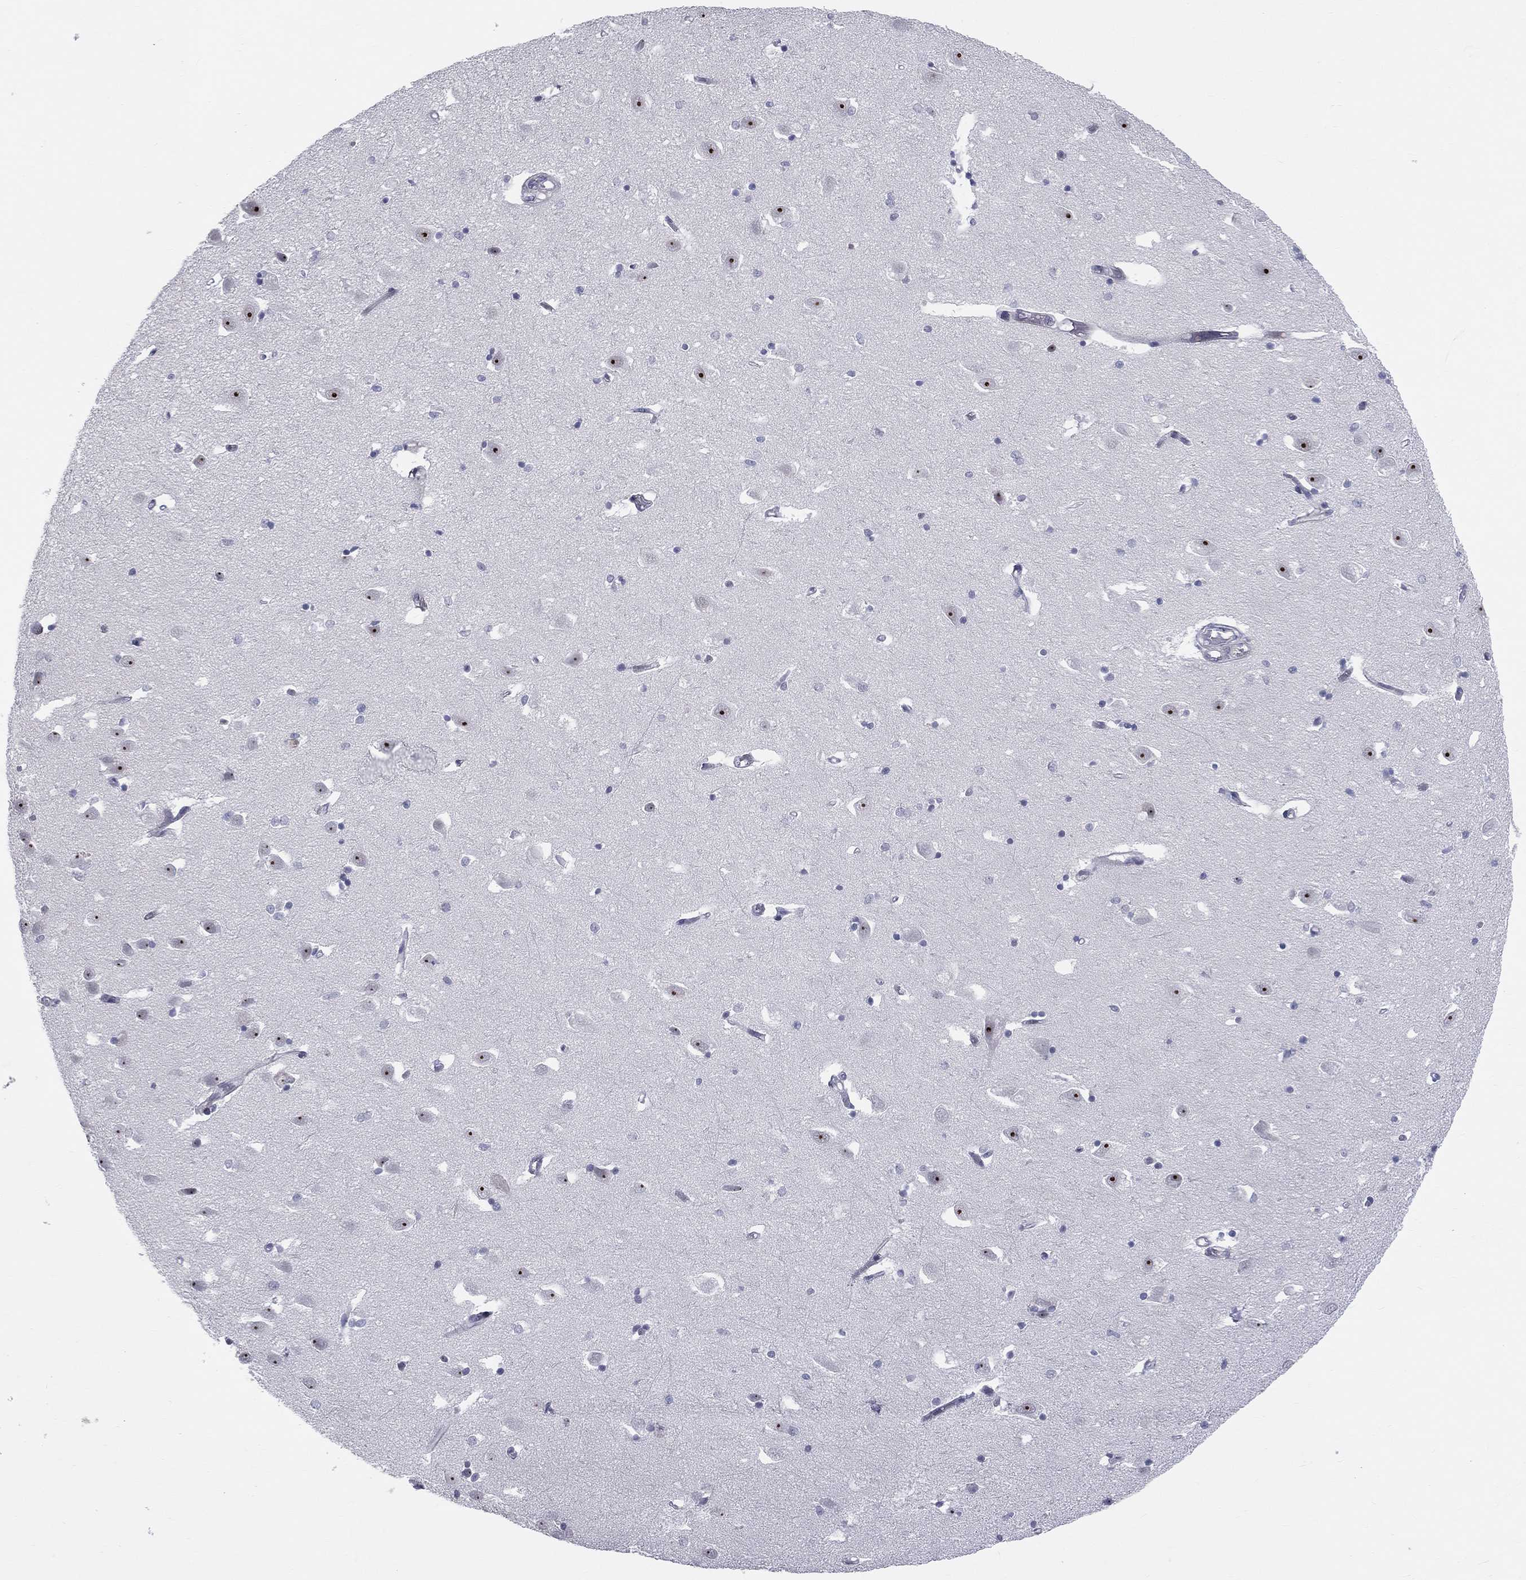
{"staining": {"intensity": "negative", "quantity": "none", "location": "none"}, "tissue": "hippocampus", "cell_type": "Glial cells", "image_type": "normal", "snomed": [{"axis": "morphology", "description": "Normal tissue, NOS"}, {"axis": "topography", "description": "Lateral ventricle wall"}, {"axis": "topography", "description": "Hippocampus"}], "caption": "Human hippocampus stained for a protein using IHC shows no positivity in glial cells.", "gene": "CD22", "patient": {"sex": "female", "age": 63}}